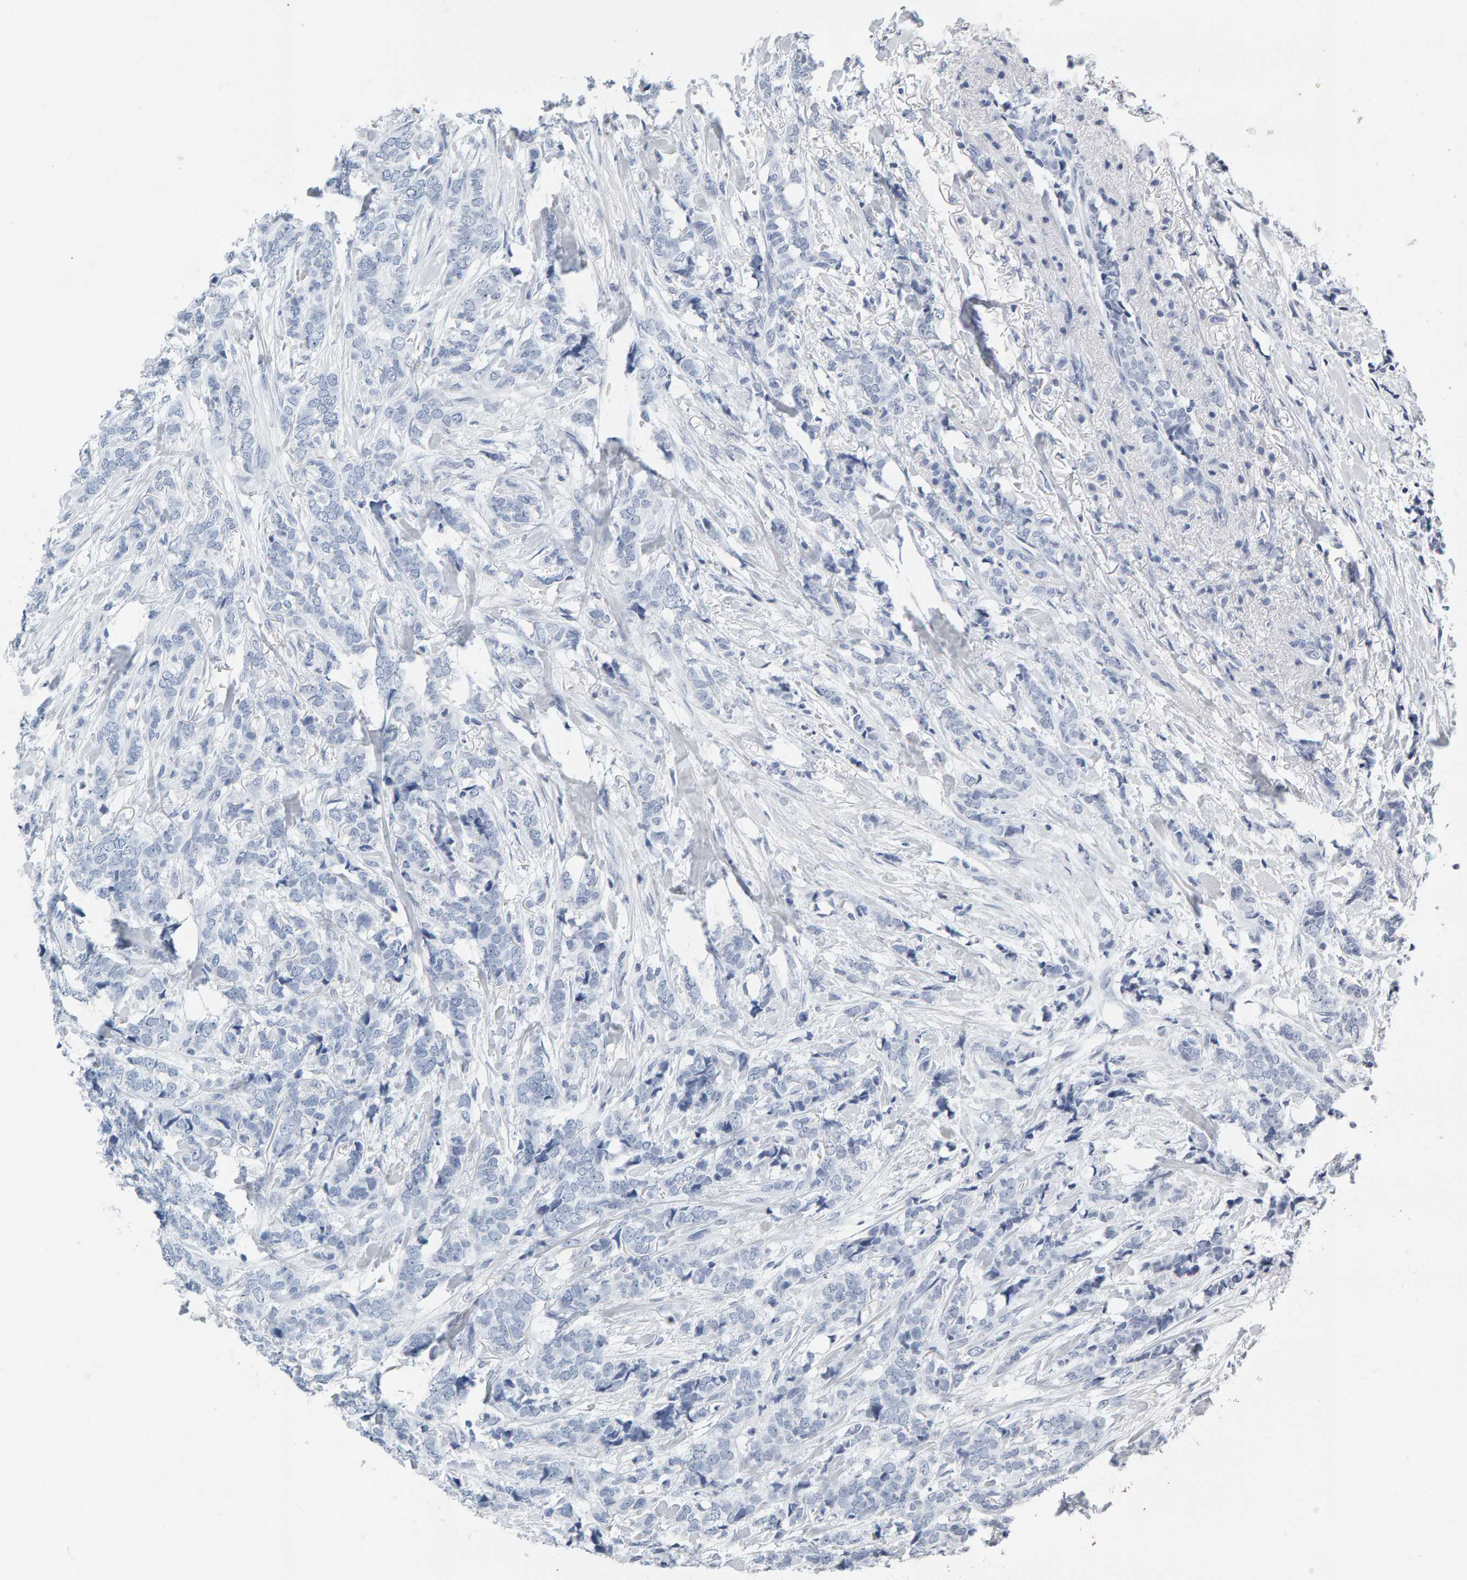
{"staining": {"intensity": "negative", "quantity": "none", "location": "none"}, "tissue": "breast cancer", "cell_type": "Tumor cells", "image_type": "cancer", "snomed": [{"axis": "morphology", "description": "Lobular carcinoma"}, {"axis": "topography", "description": "Skin"}, {"axis": "topography", "description": "Breast"}], "caption": "Breast cancer was stained to show a protein in brown. There is no significant expression in tumor cells.", "gene": "SPACA3", "patient": {"sex": "female", "age": 46}}